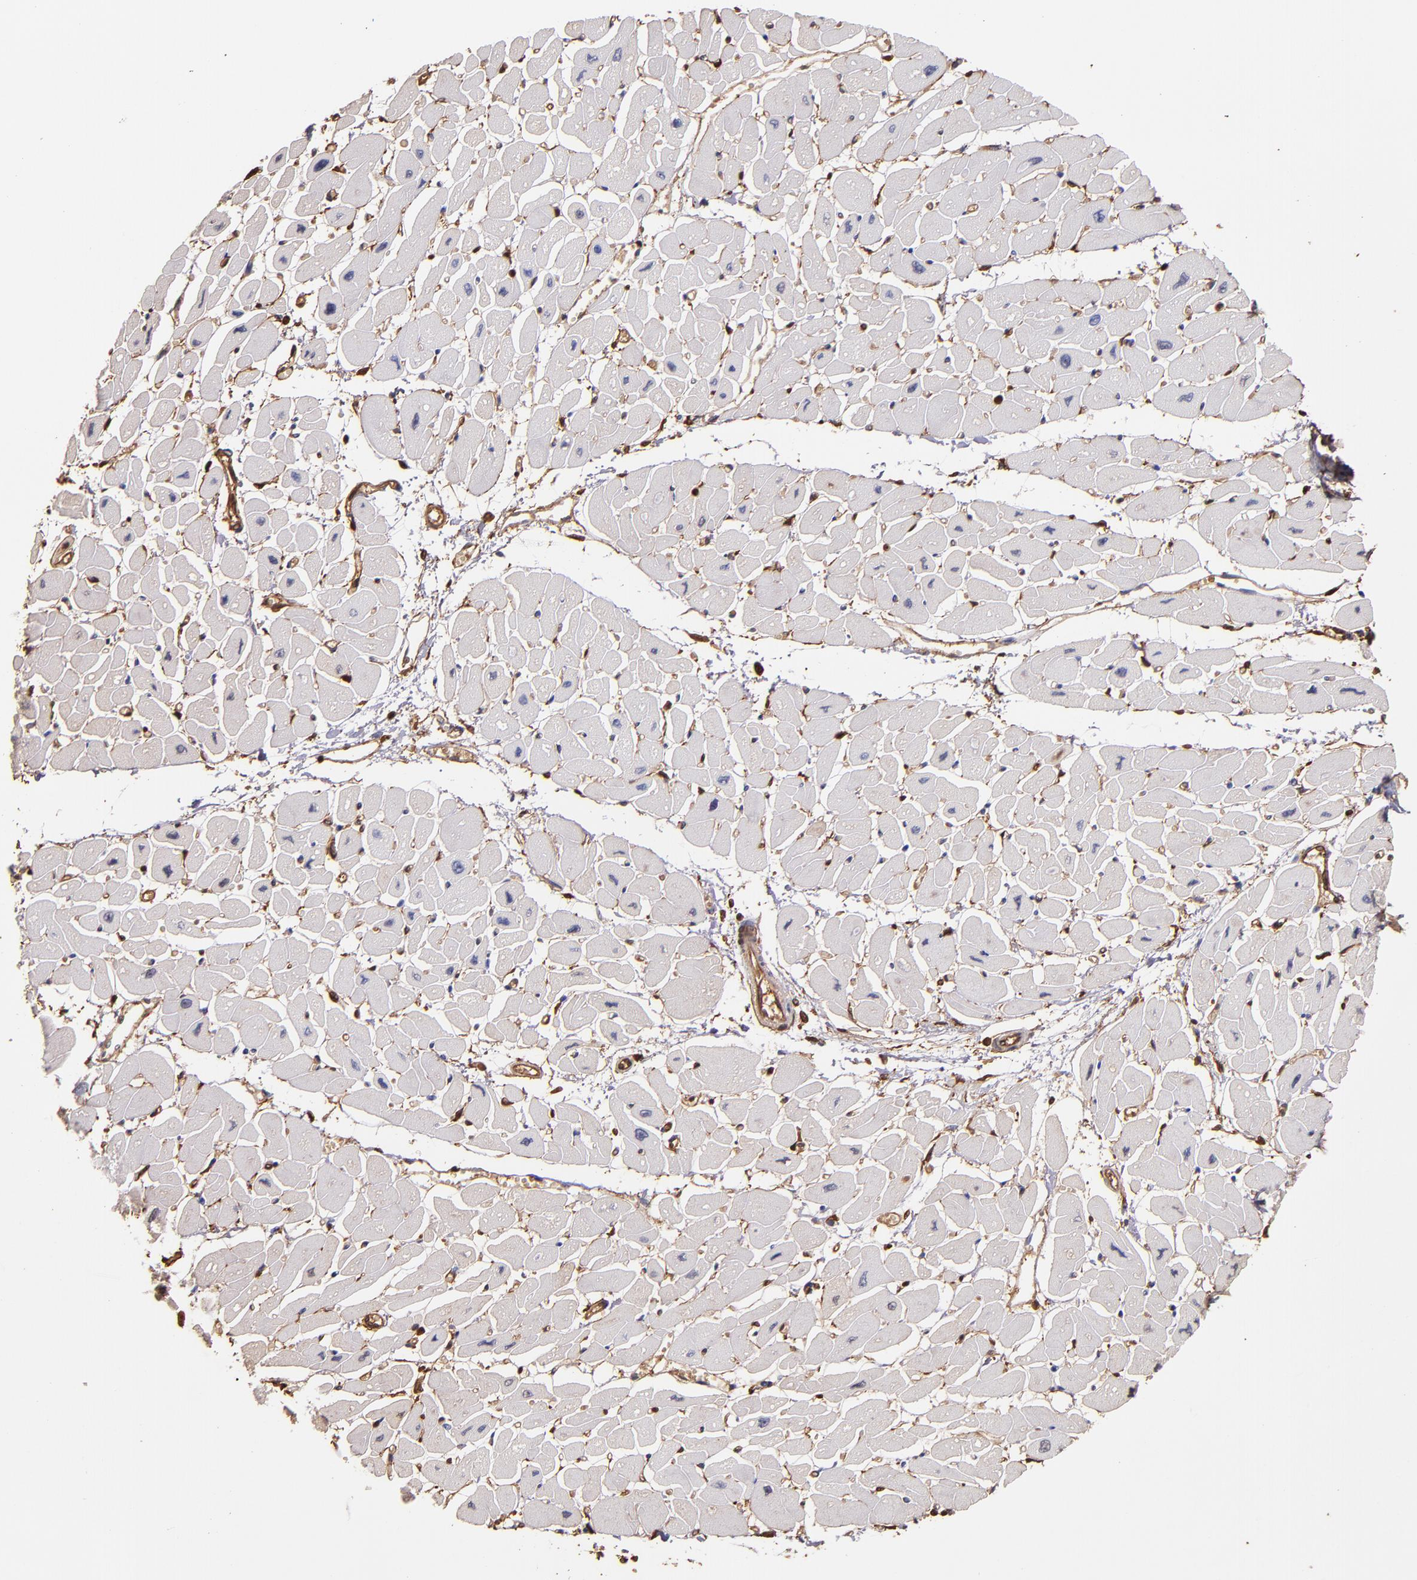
{"staining": {"intensity": "negative", "quantity": "none", "location": "none"}, "tissue": "heart muscle", "cell_type": "Cardiomyocytes", "image_type": "normal", "snomed": [{"axis": "morphology", "description": "Normal tissue, NOS"}, {"axis": "topography", "description": "Heart"}], "caption": "This is an immunohistochemistry micrograph of benign heart muscle. There is no staining in cardiomyocytes.", "gene": "S100A6", "patient": {"sex": "female", "age": 54}}